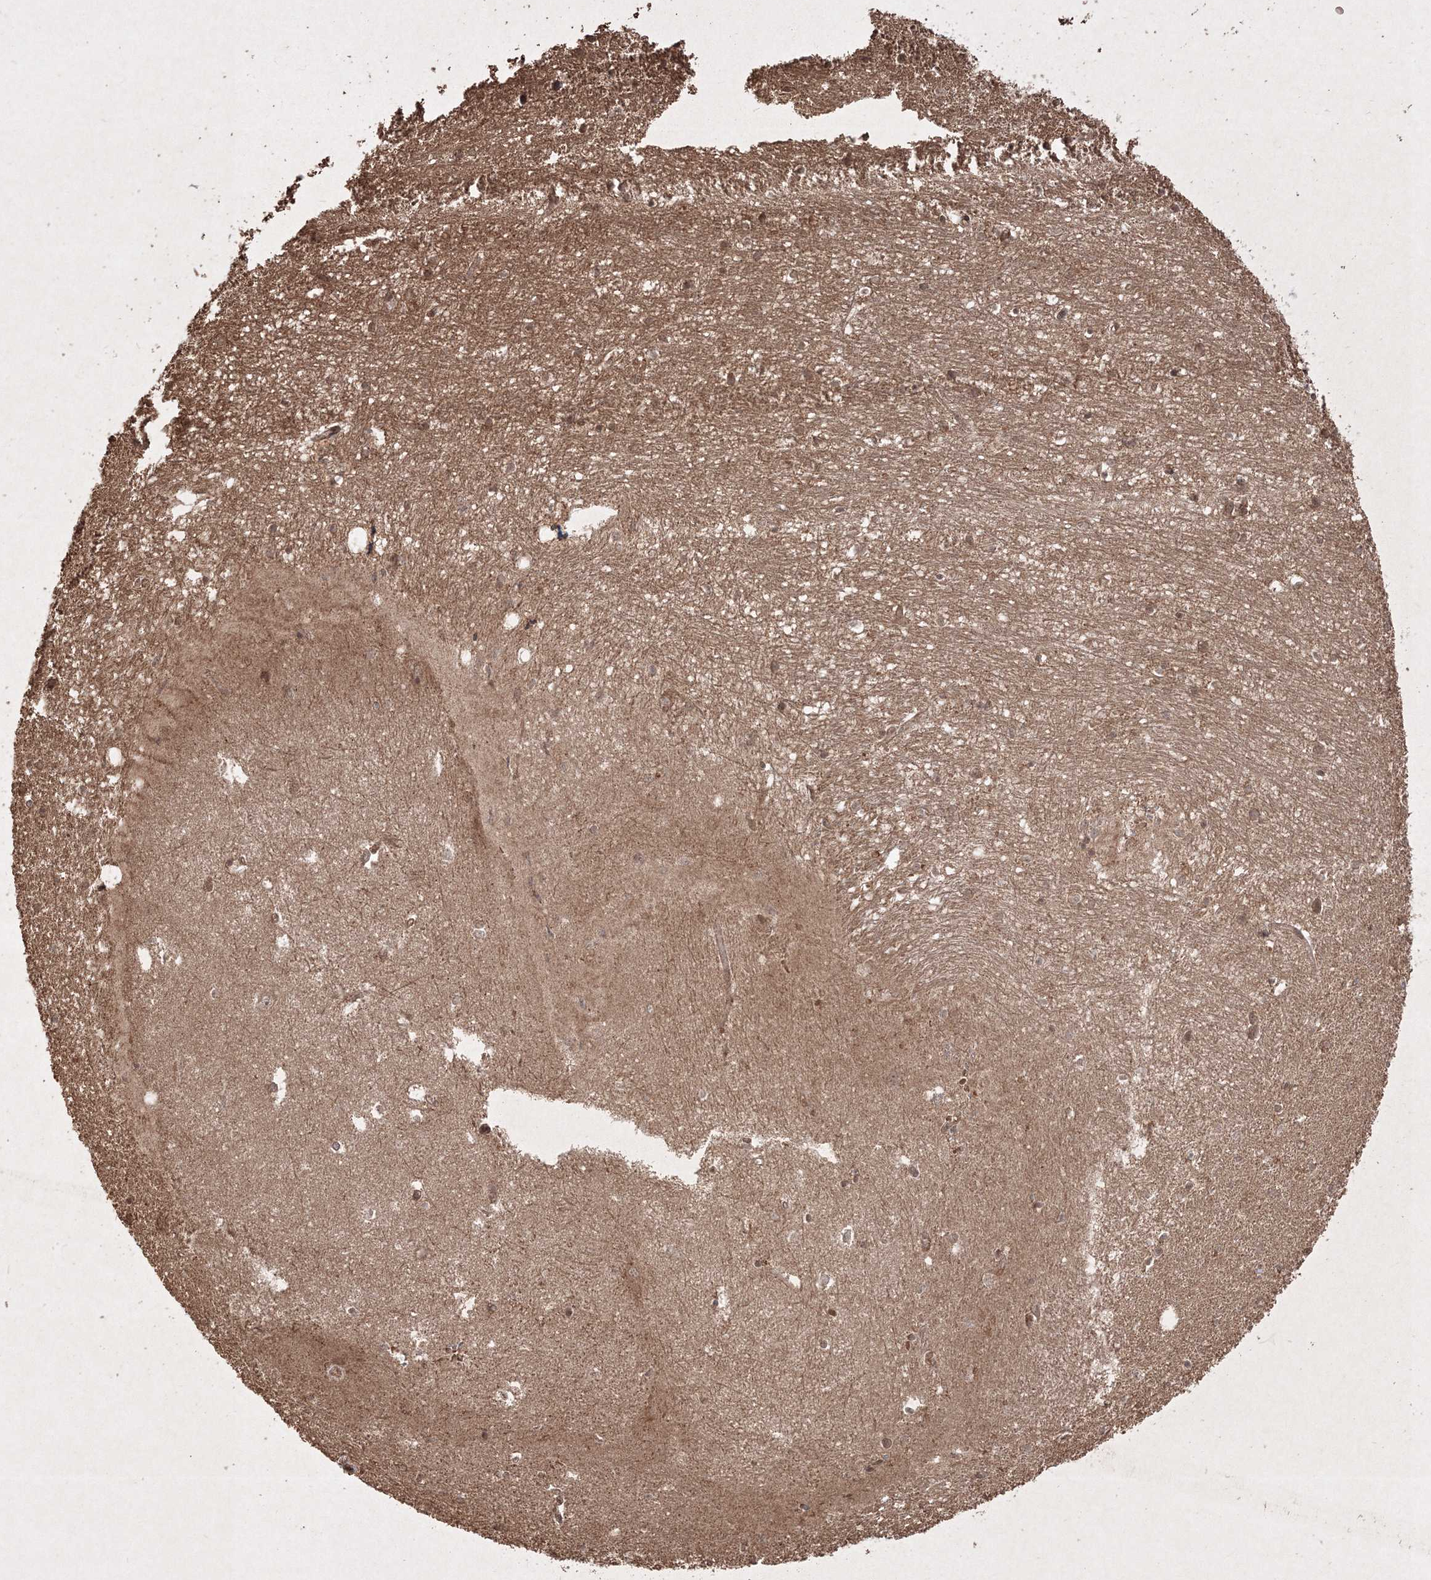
{"staining": {"intensity": "moderate", "quantity": "25%-75%", "location": "cytoplasmic/membranous"}, "tissue": "hippocampus", "cell_type": "Glial cells", "image_type": "normal", "snomed": [{"axis": "morphology", "description": "Normal tissue, NOS"}, {"axis": "topography", "description": "Hippocampus"}], "caption": "The photomicrograph demonstrates immunohistochemical staining of normal hippocampus. There is moderate cytoplasmic/membranous positivity is identified in approximately 25%-75% of glial cells.", "gene": "PELI3", "patient": {"sex": "female", "age": 64}}